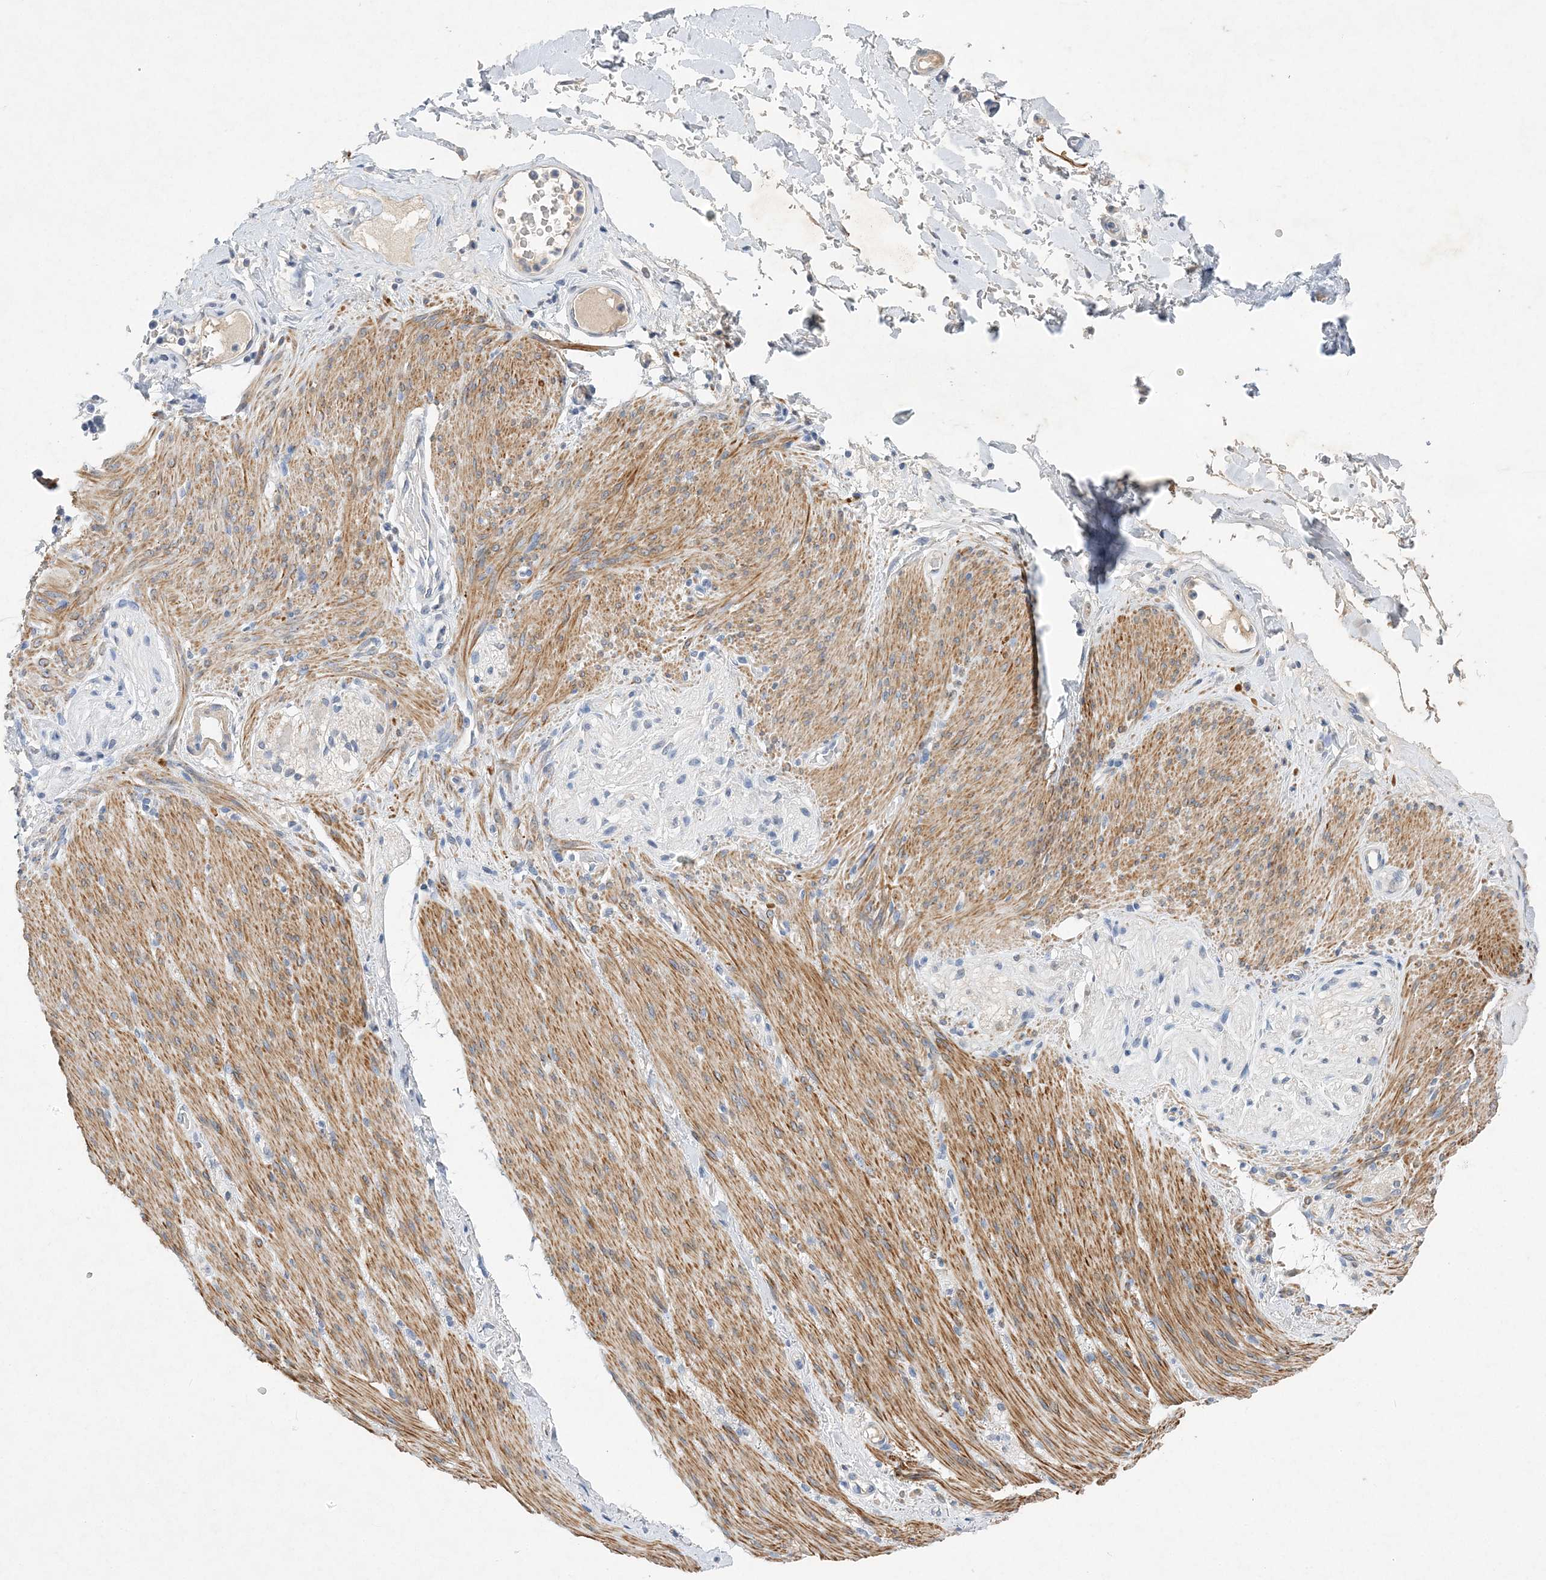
{"staining": {"intensity": "negative", "quantity": "none", "location": "none"}, "tissue": "adipose tissue", "cell_type": "Adipocytes", "image_type": "normal", "snomed": [{"axis": "morphology", "description": "Normal tissue, NOS"}, {"axis": "topography", "description": "Colon"}, {"axis": "topography", "description": "Peripheral nerve tissue"}], "caption": "IHC micrograph of benign adipose tissue: adipose tissue stained with DAB (3,3'-diaminobenzidine) shows no significant protein expression in adipocytes. (Stains: DAB IHC with hematoxylin counter stain, Microscopy: brightfield microscopy at high magnification).", "gene": "C11orf58", "patient": {"sex": "female", "age": 61}}